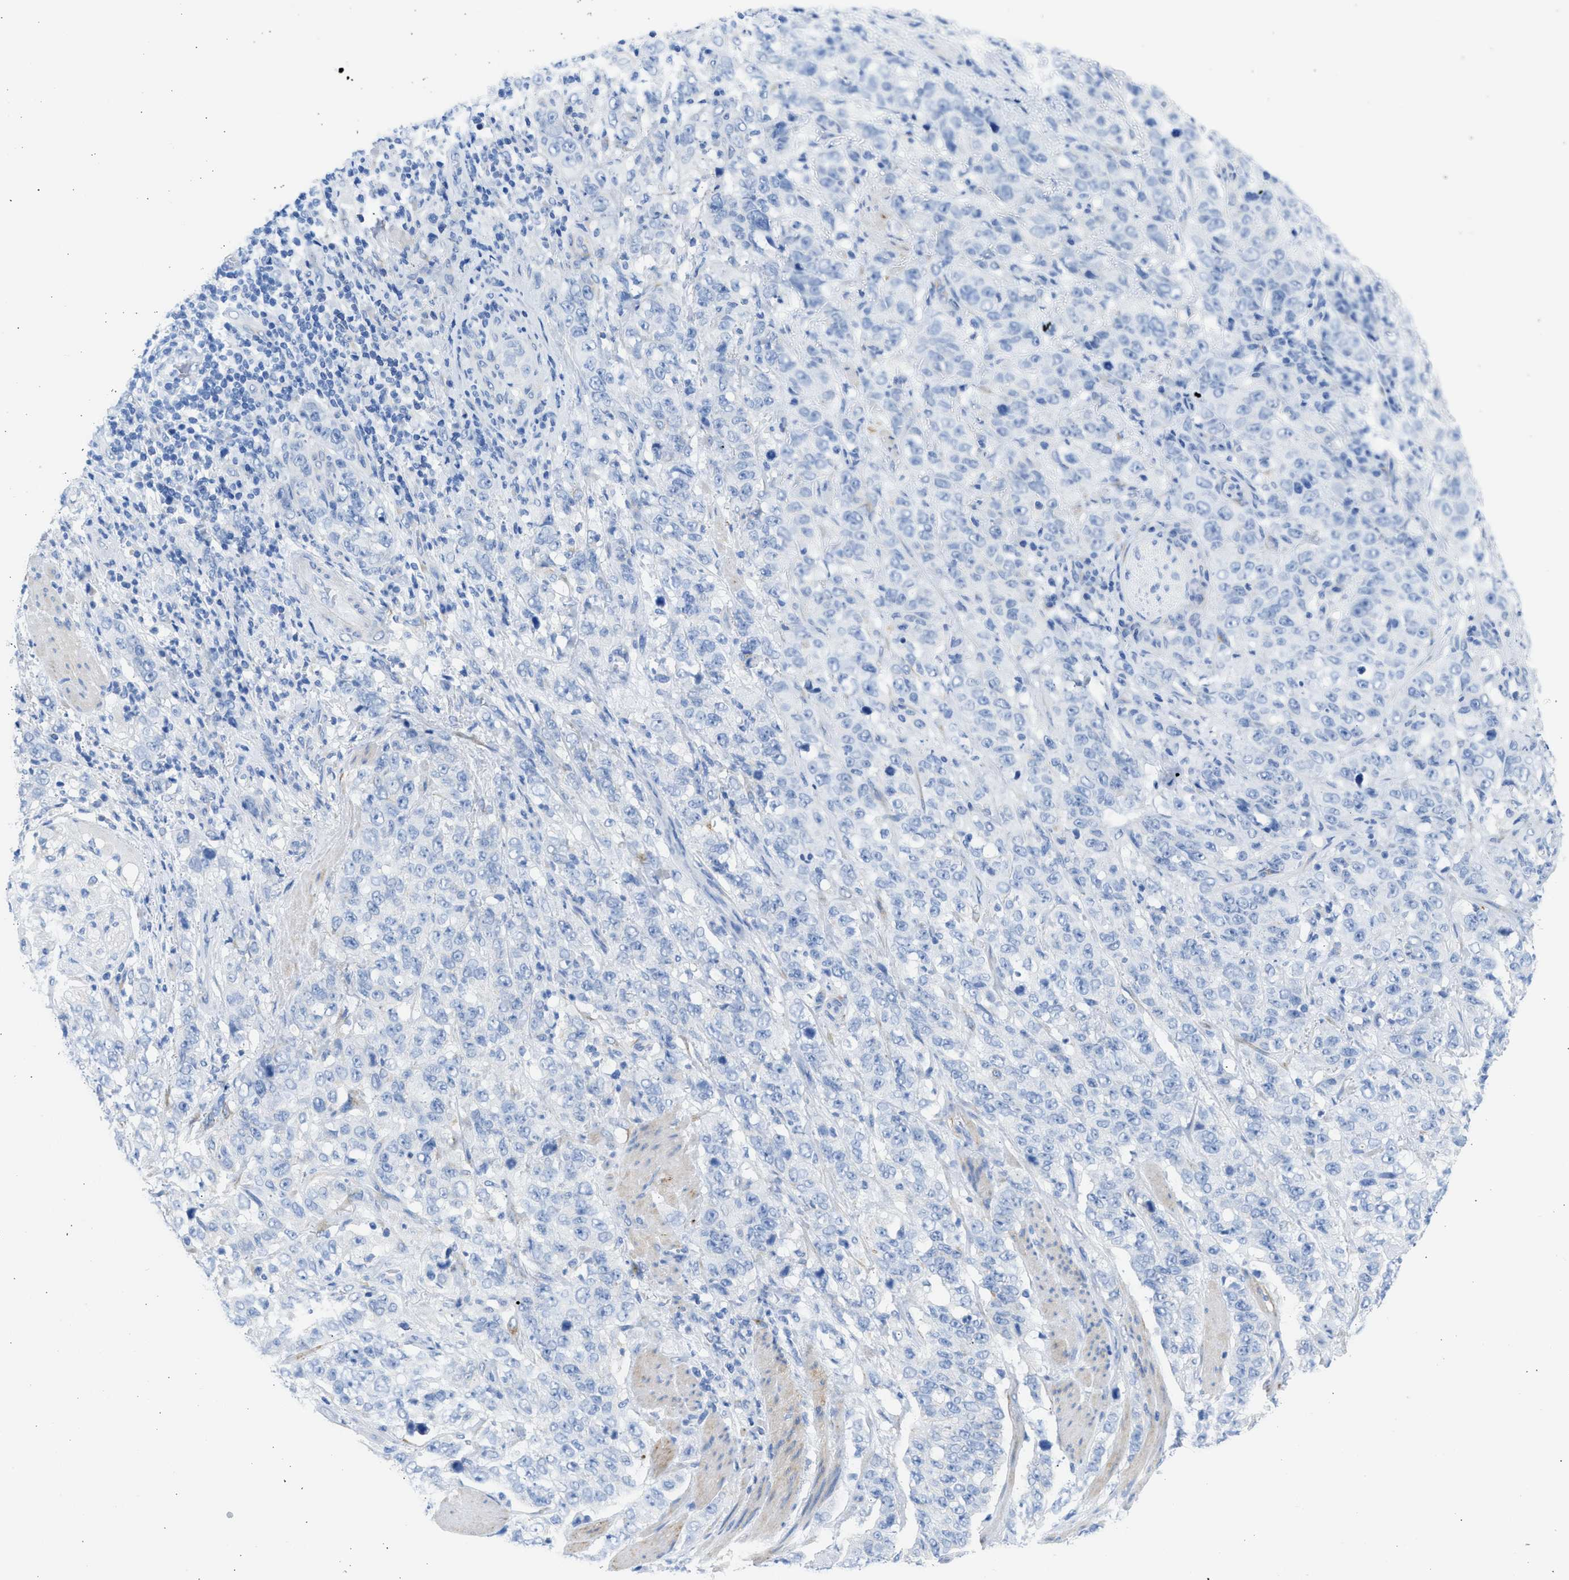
{"staining": {"intensity": "negative", "quantity": "none", "location": "none"}, "tissue": "stomach cancer", "cell_type": "Tumor cells", "image_type": "cancer", "snomed": [{"axis": "morphology", "description": "Adenocarcinoma, NOS"}, {"axis": "topography", "description": "Stomach"}], "caption": "Tumor cells are negative for brown protein staining in stomach cancer. (Brightfield microscopy of DAB IHC at high magnification).", "gene": "SPATA3", "patient": {"sex": "male", "age": 48}}